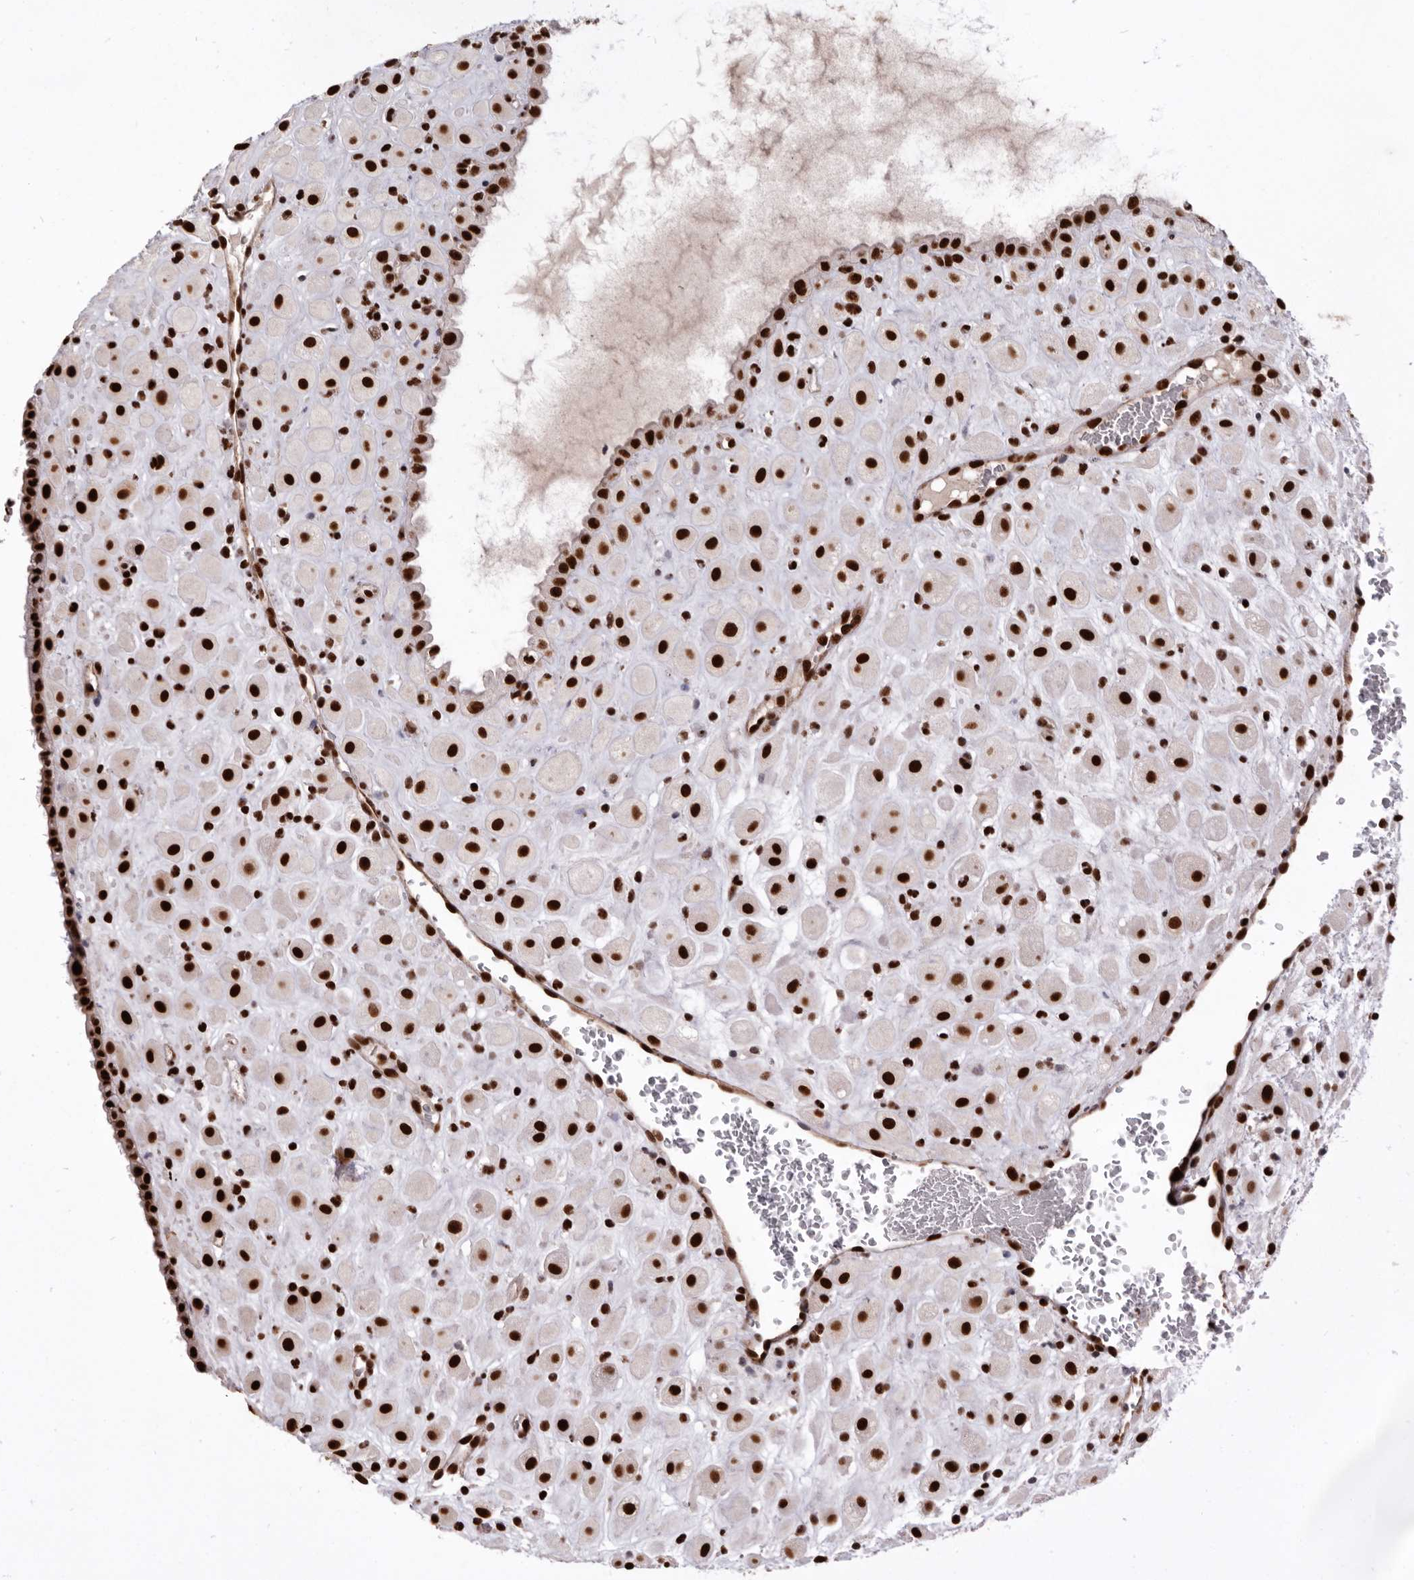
{"staining": {"intensity": "strong", "quantity": ">75%", "location": "nuclear"}, "tissue": "placenta", "cell_type": "Decidual cells", "image_type": "normal", "snomed": [{"axis": "morphology", "description": "Normal tissue, NOS"}, {"axis": "topography", "description": "Placenta"}], "caption": "Immunohistochemistry of unremarkable placenta demonstrates high levels of strong nuclear staining in approximately >75% of decidual cells. (Stains: DAB (3,3'-diaminobenzidine) in brown, nuclei in blue, Microscopy: brightfield microscopy at high magnification).", "gene": "CHTOP", "patient": {"sex": "female", "age": 35}}